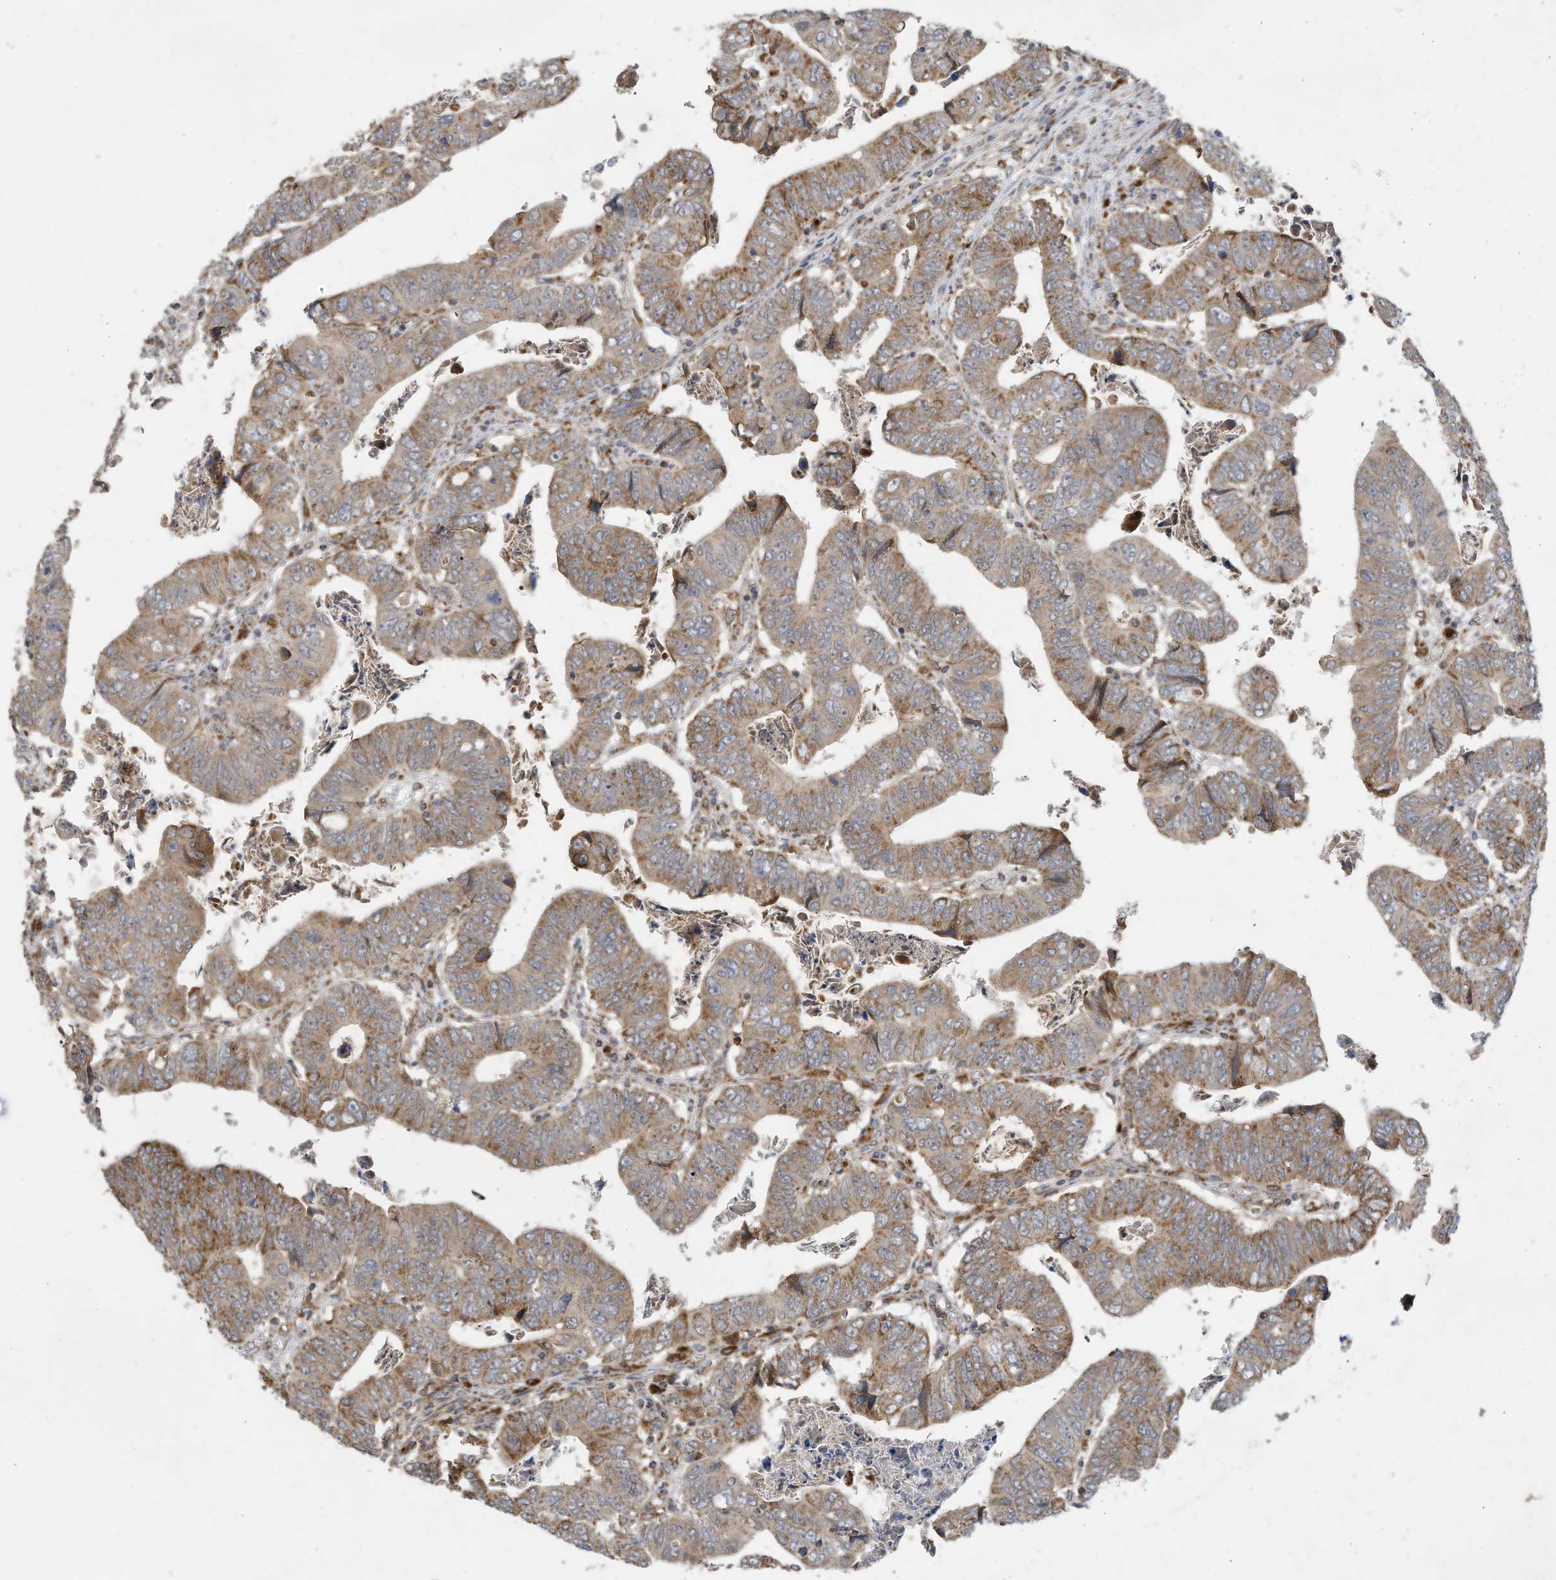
{"staining": {"intensity": "moderate", "quantity": ">75%", "location": "cytoplasmic/membranous"}, "tissue": "colorectal cancer", "cell_type": "Tumor cells", "image_type": "cancer", "snomed": [{"axis": "morphology", "description": "Normal tissue, NOS"}, {"axis": "morphology", "description": "Adenocarcinoma, NOS"}, {"axis": "topography", "description": "Rectum"}], "caption": "Brown immunohistochemical staining in colorectal cancer (adenocarcinoma) shows moderate cytoplasmic/membranous expression in about >75% of tumor cells.", "gene": "C2orf74", "patient": {"sex": "female", "age": 65}}